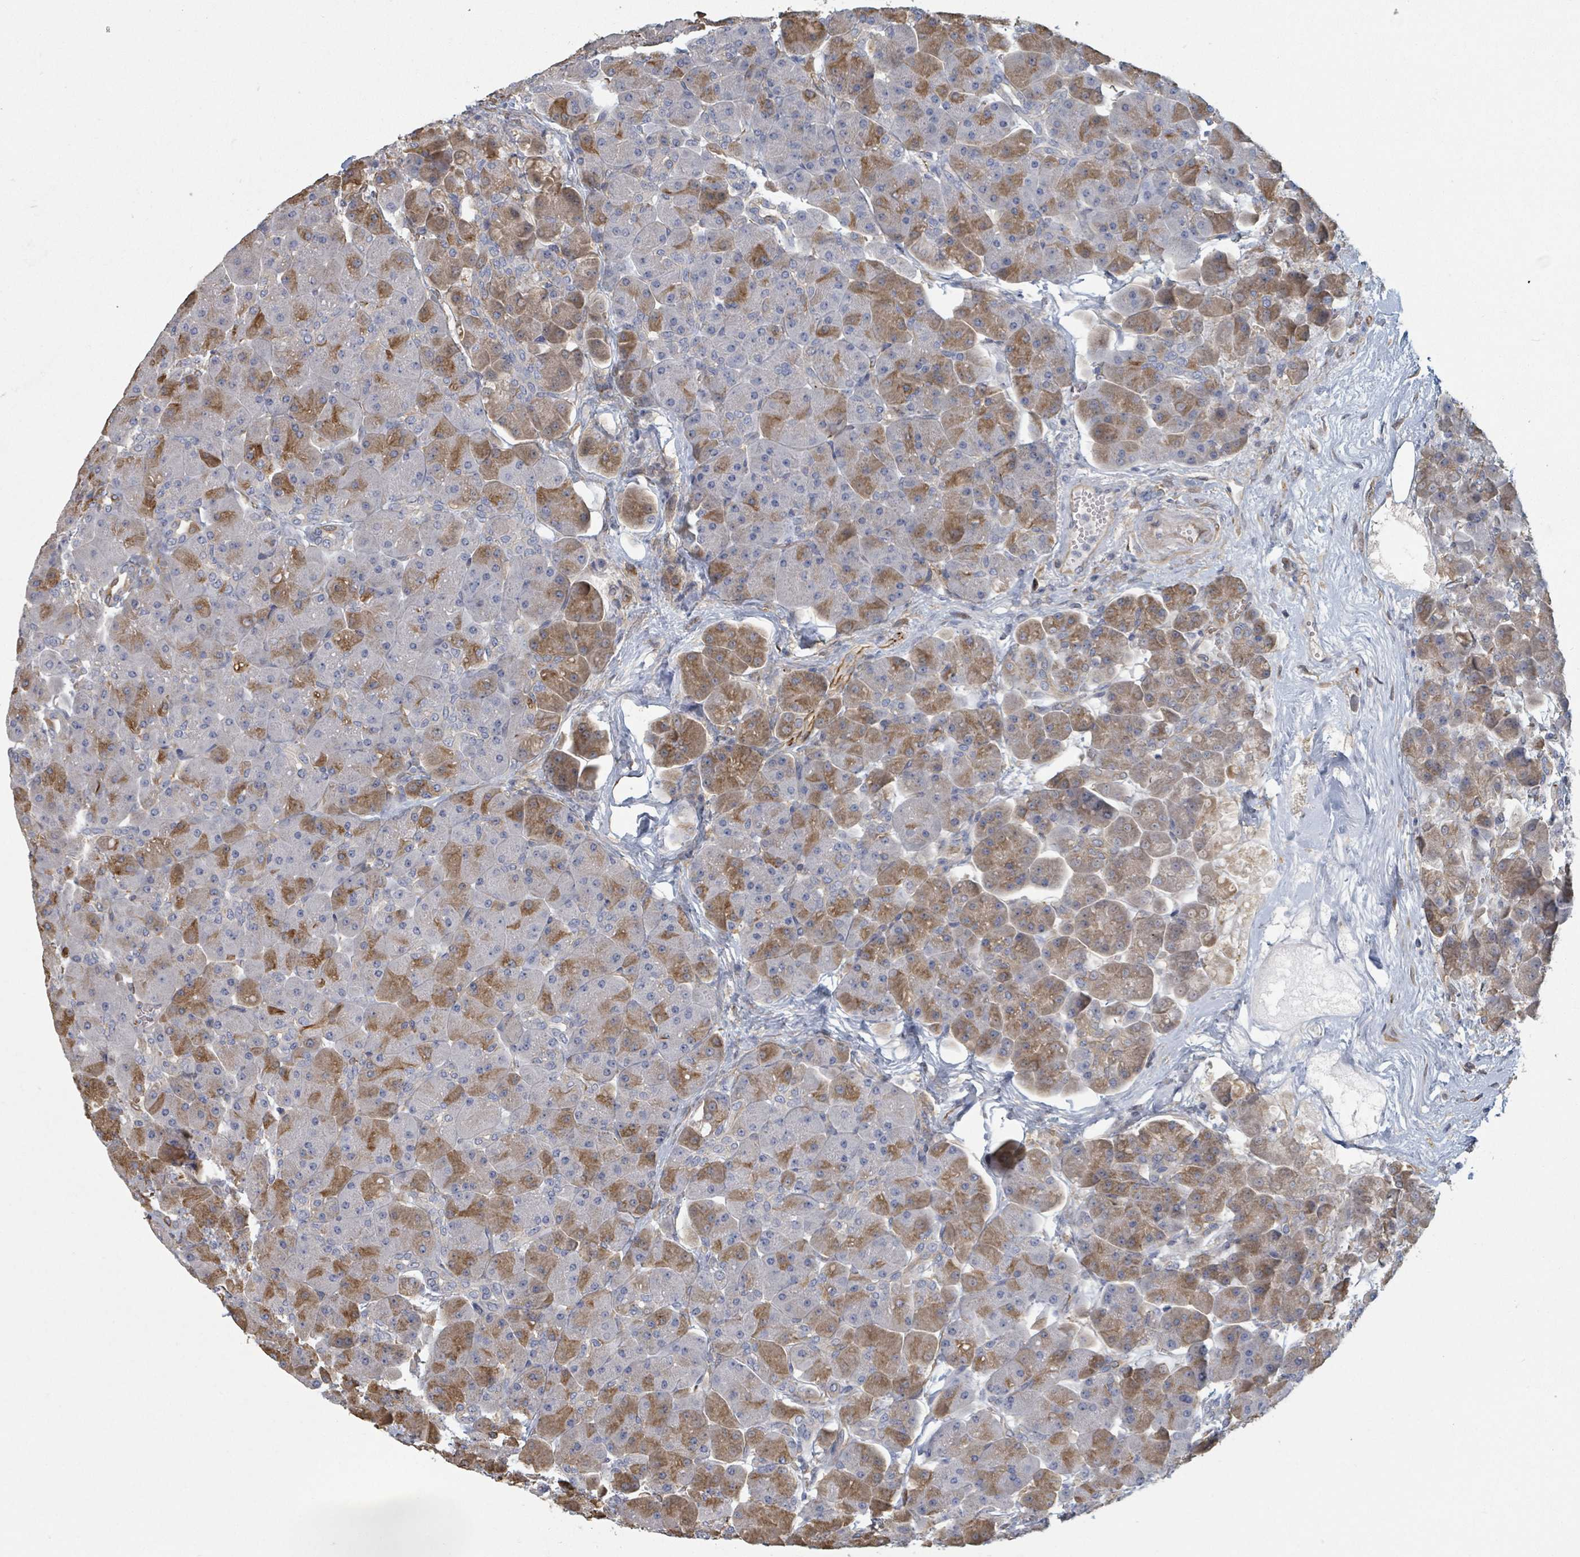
{"staining": {"intensity": "moderate", "quantity": "25%-75%", "location": "cytoplasmic/membranous"}, "tissue": "pancreas", "cell_type": "Exocrine glandular cells", "image_type": "normal", "snomed": [{"axis": "morphology", "description": "Normal tissue, NOS"}, {"axis": "topography", "description": "Pancreas"}], "caption": "DAB immunohistochemical staining of unremarkable human pancreas reveals moderate cytoplasmic/membranous protein positivity in approximately 25%-75% of exocrine glandular cells.", "gene": "PLAUR", "patient": {"sex": "male", "age": 66}}